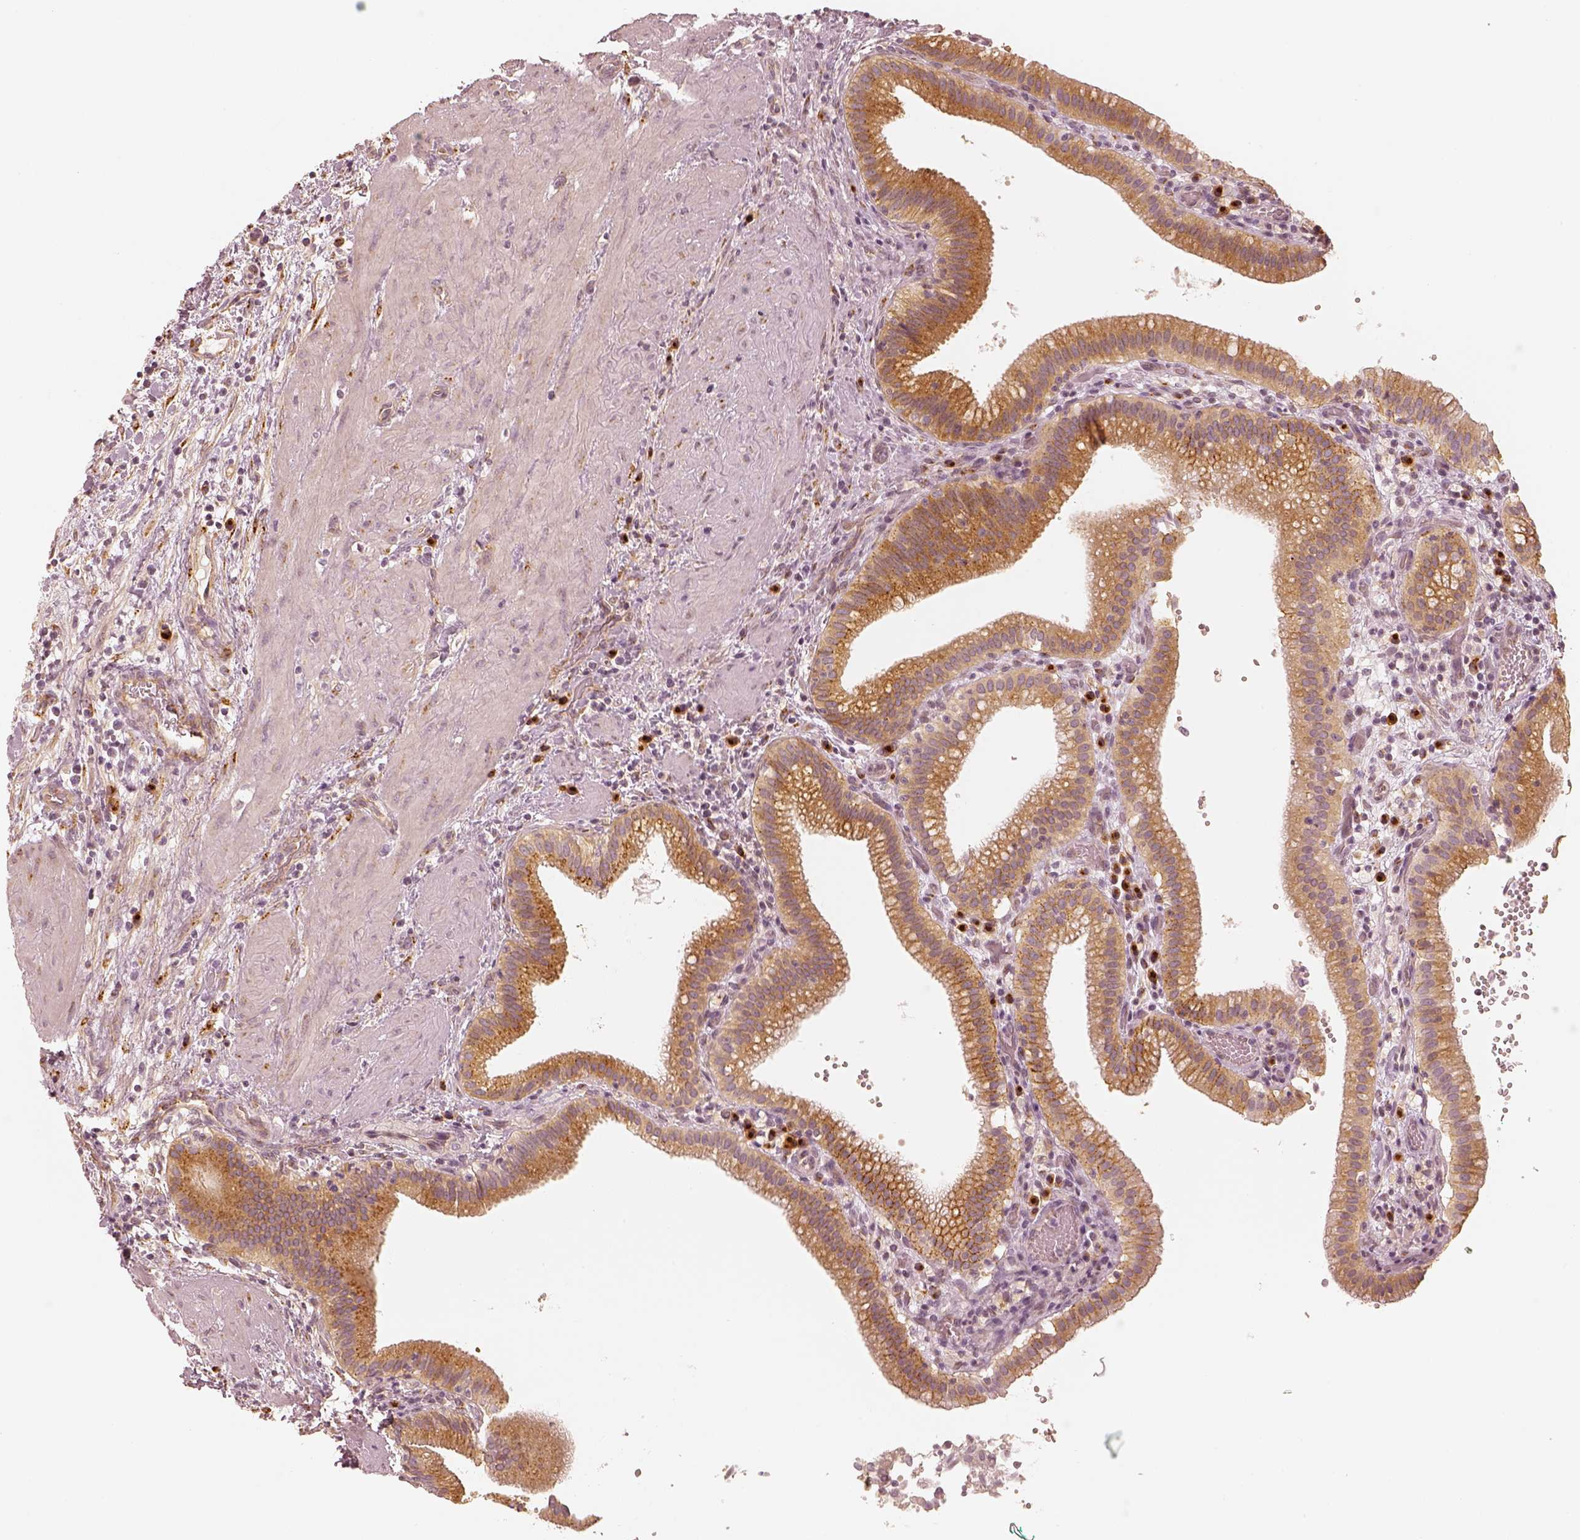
{"staining": {"intensity": "moderate", "quantity": ">75%", "location": "cytoplasmic/membranous"}, "tissue": "gallbladder", "cell_type": "Glandular cells", "image_type": "normal", "snomed": [{"axis": "morphology", "description": "Normal tissue, NOS"}, {"axis": "topography", "description": "Gallbladder"}], "caption": "Moderate cytoplasmic/membranous protein expression is identified in about >75% of glandular cells in gallbladder.", "gene": "GORASP2", "patient": {"sex": "male", "age": 42}}